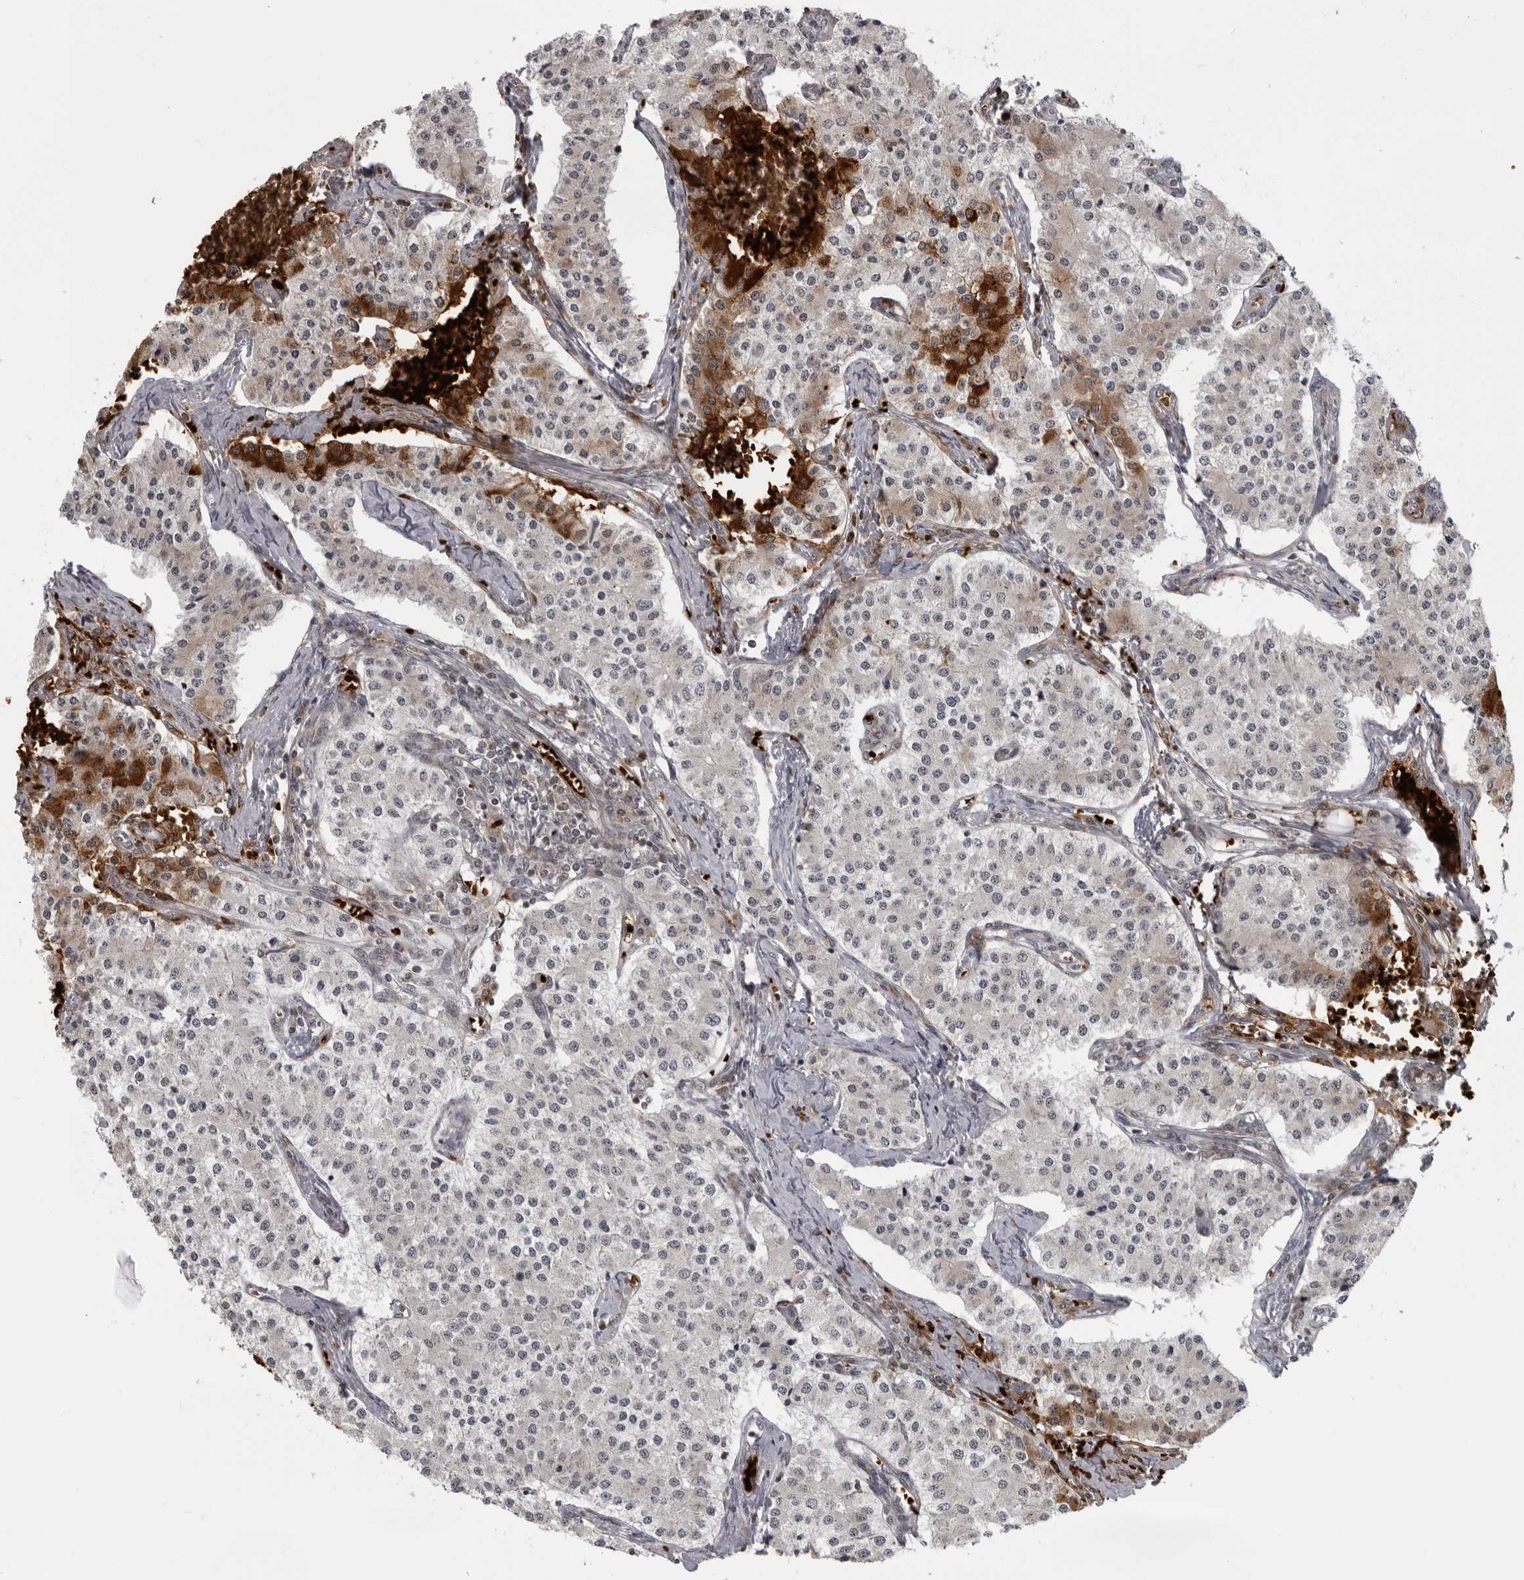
{"staining": {"intensity": "negative", "quantity": "none", "location": "none"}, "tissue": "carcinoid", "cell_type": "Tumor cells", "image_type": "cancer", "snomed": [{"axis": "morphology", "description": "Carcinoid, malignant, NOS"}, {"axis": "topography", "description": "Colon"}], "caption": "High power microscopy histopathology image of an immunohistochemistry (IHC) micrograph of malignant carcinoid, revealing no significant staining in tumor cells. Nuclei are stained in blue.", "gene": "THOP1", "patient": {"sex": "female", "age": 52}}